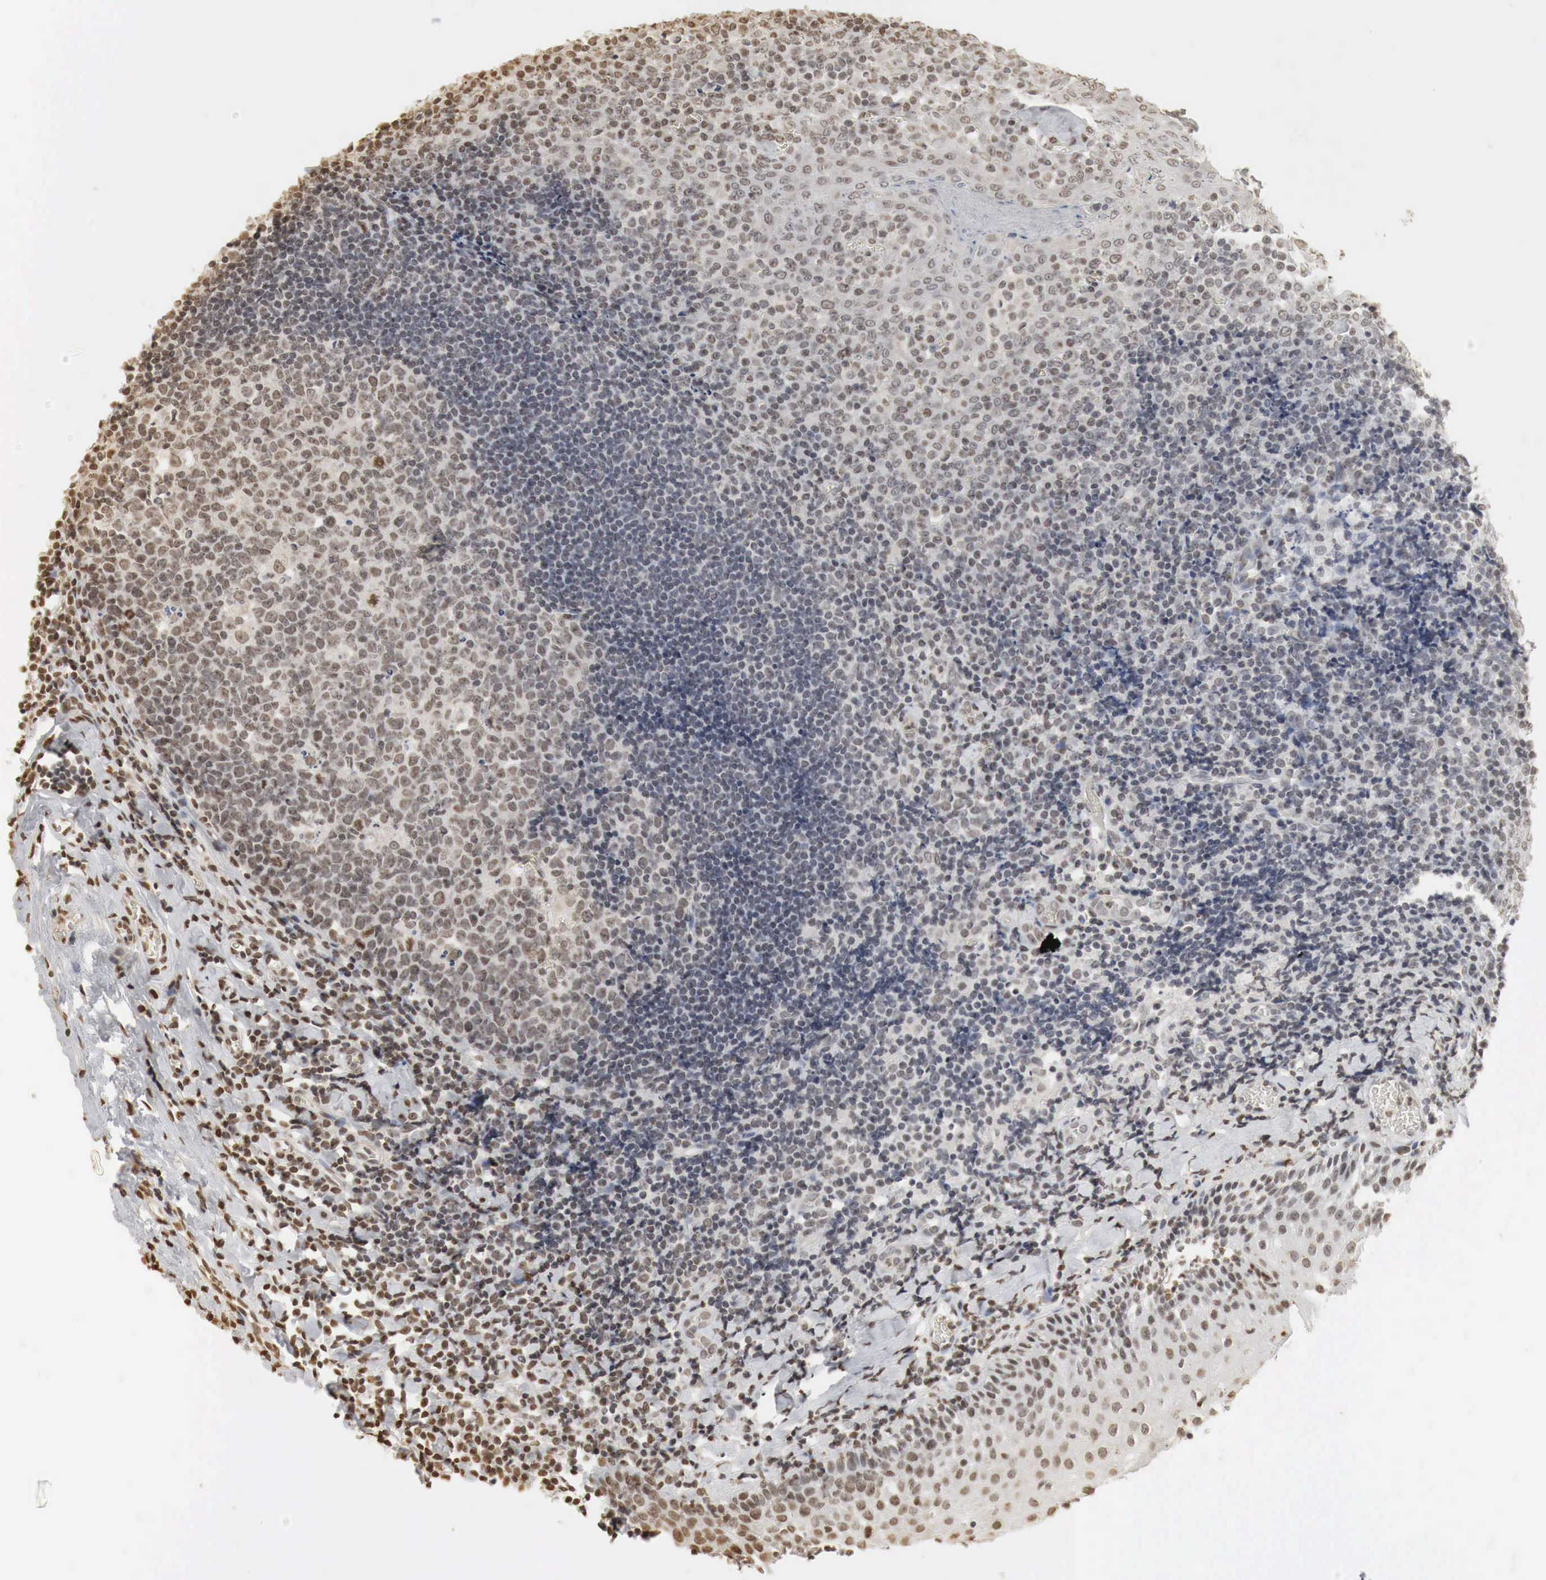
{"staining": {"intensity": "weak", "quantity": "25%-75%", "location": "cytoplasmic/membranous,nuclear"}, "tissue": "tonsil", "cell_type": "Germinal center cells", "image_type": "normal", "snomed": [{"axis": "morphology", "description": "Normal tissue, NOS"}, {"axis": "topography", "description": "Tonsil"}], "caption": "Immunohistochemistry (IHC) micrograph of unremarkable tonsil stained for a protein (brown), which shows low levels of weak cytoplasmic/membranous,nuclear staining in approximately 25%-75% of germinal center cells.", "gene": "ERBB4", "patient": {"sex": "female", "age": 41}}